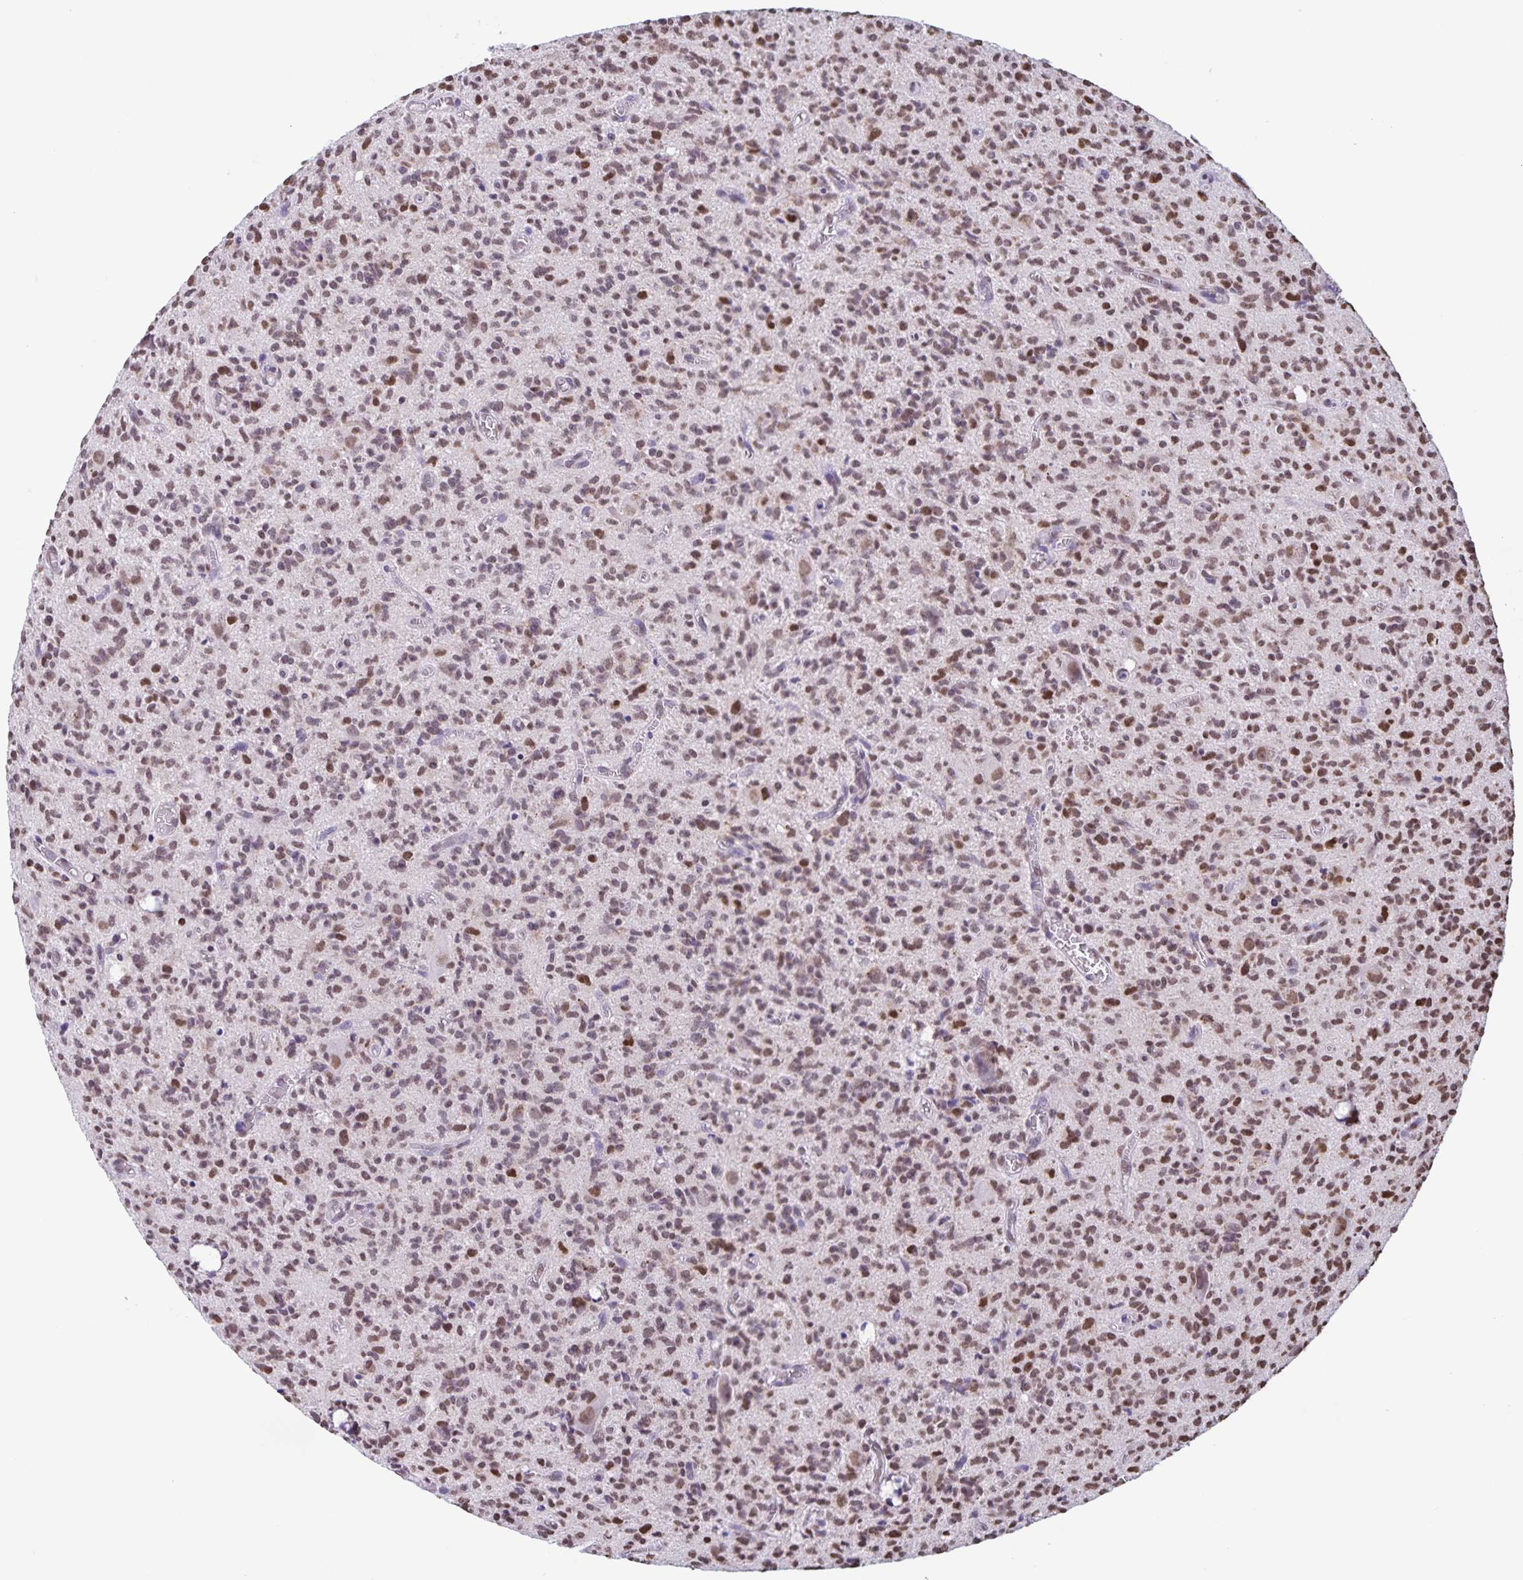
{"staining": {"intensity": "moderate", "quantity": ">75%", "location": "nuclear"}, "tissue": "glioma", "cell_type": "Tumor cells", "image_type": "cancer", "snomed": [{"axis": "morphology", "description": "Glioma, malignant, Low grade"}, {"axis": "topography", "description": "Brain"}], "caption": "A brown stain shows moderate nuclear positivity of a protein in human low-grade glioma (malignant) tumor cells.", "gene": "DUT", "patient": {"sex": "male", "age": 64}}